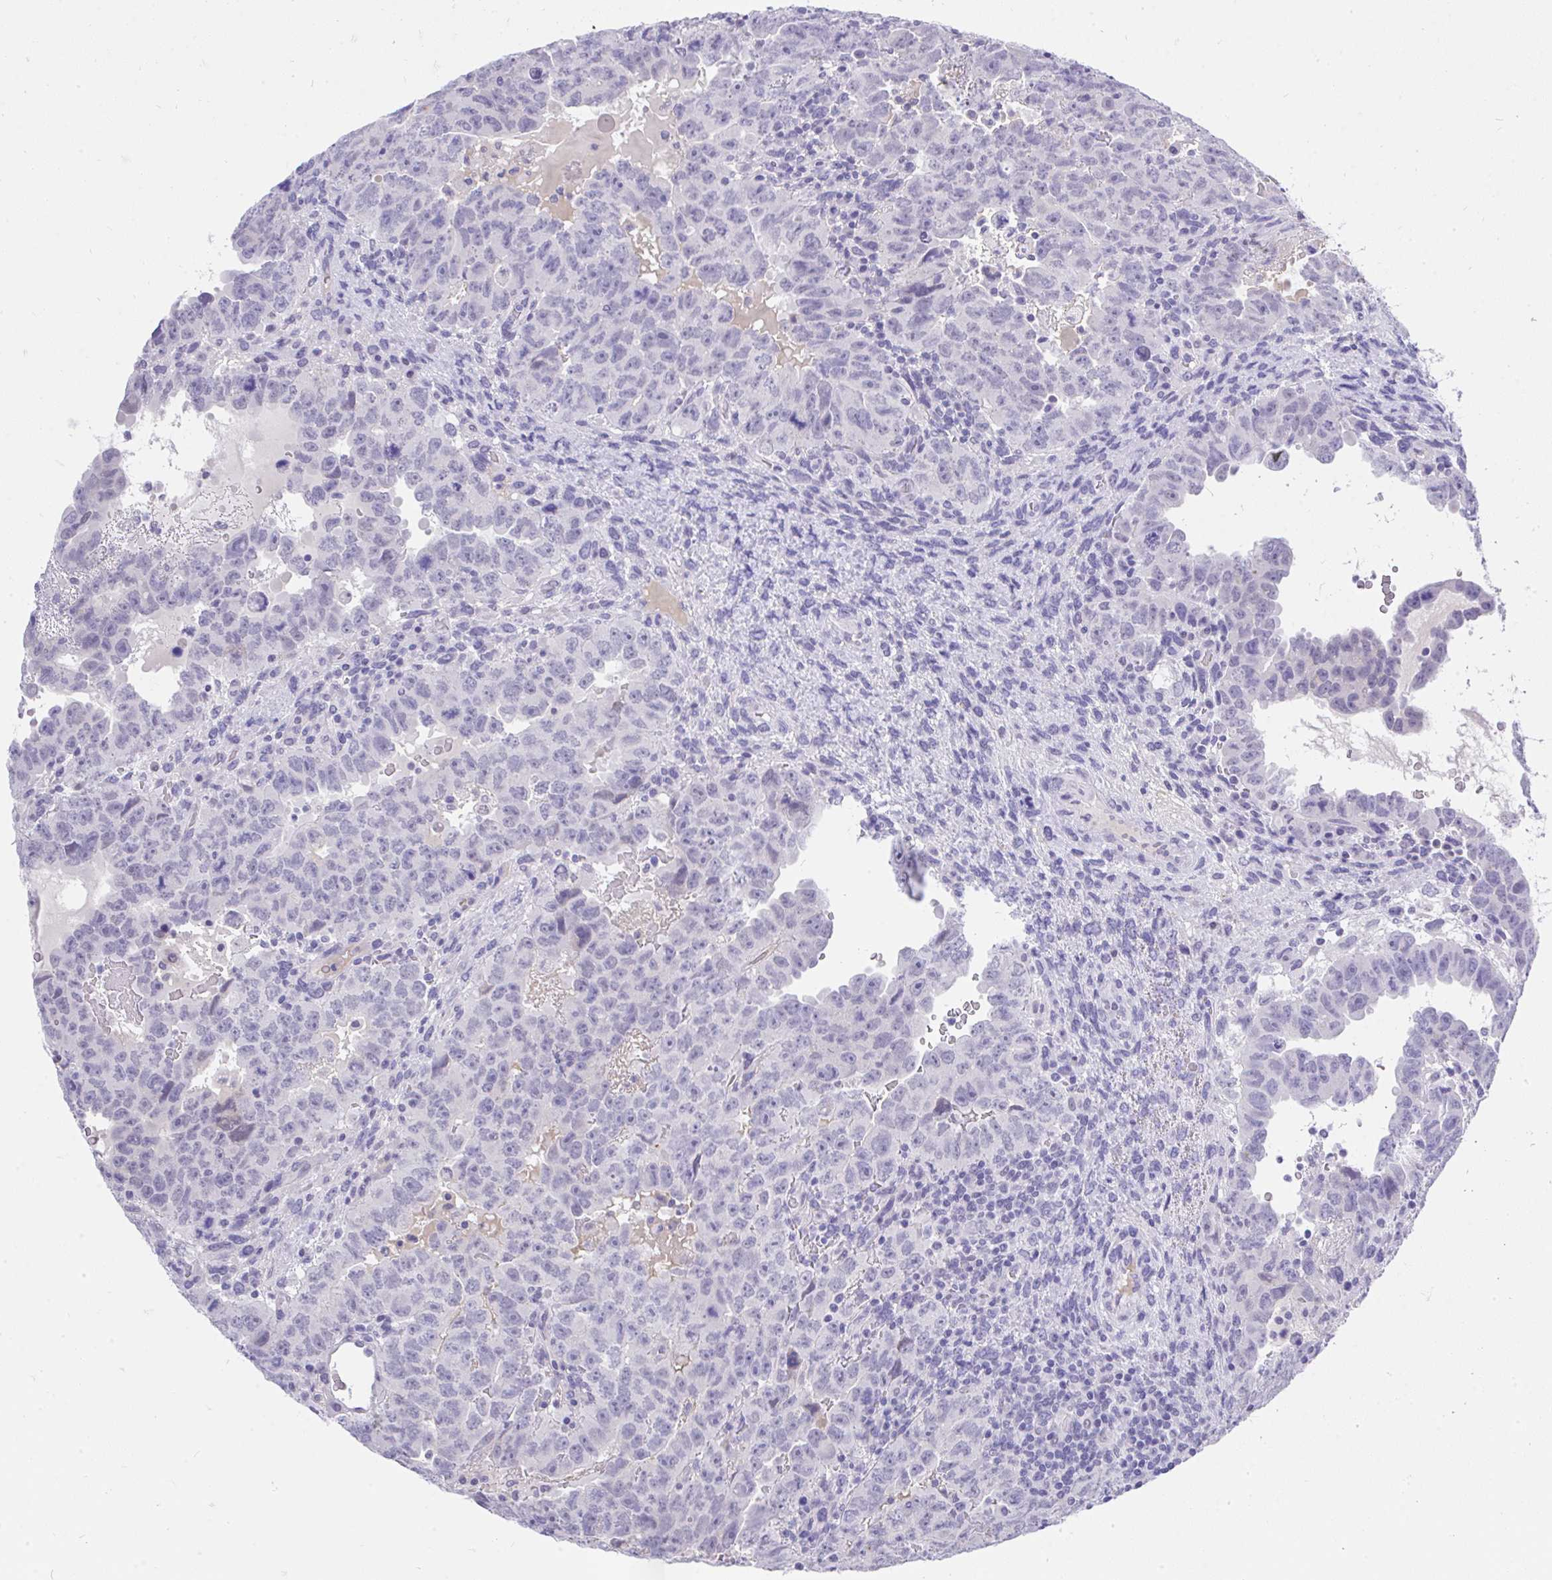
{"staining": {"intensity": "negative", "quantity": "none", "location": "none"}, "tissue": "testis cancer", "cell_type": "Tumor cells", "image_type": "cancer", "snomed": [{"axis": "morphology", "description": "Carcinoma, Embryonal, NOS"}, {"axis": "topography", "description": "Testis"}], "caption": "Immunohistochemical staining of human testis embryonal carcinoma exhibits no significant positivity in tumor cells.", "gene": "MS4A12", "patient": {"sex": "male", "age": 24}}